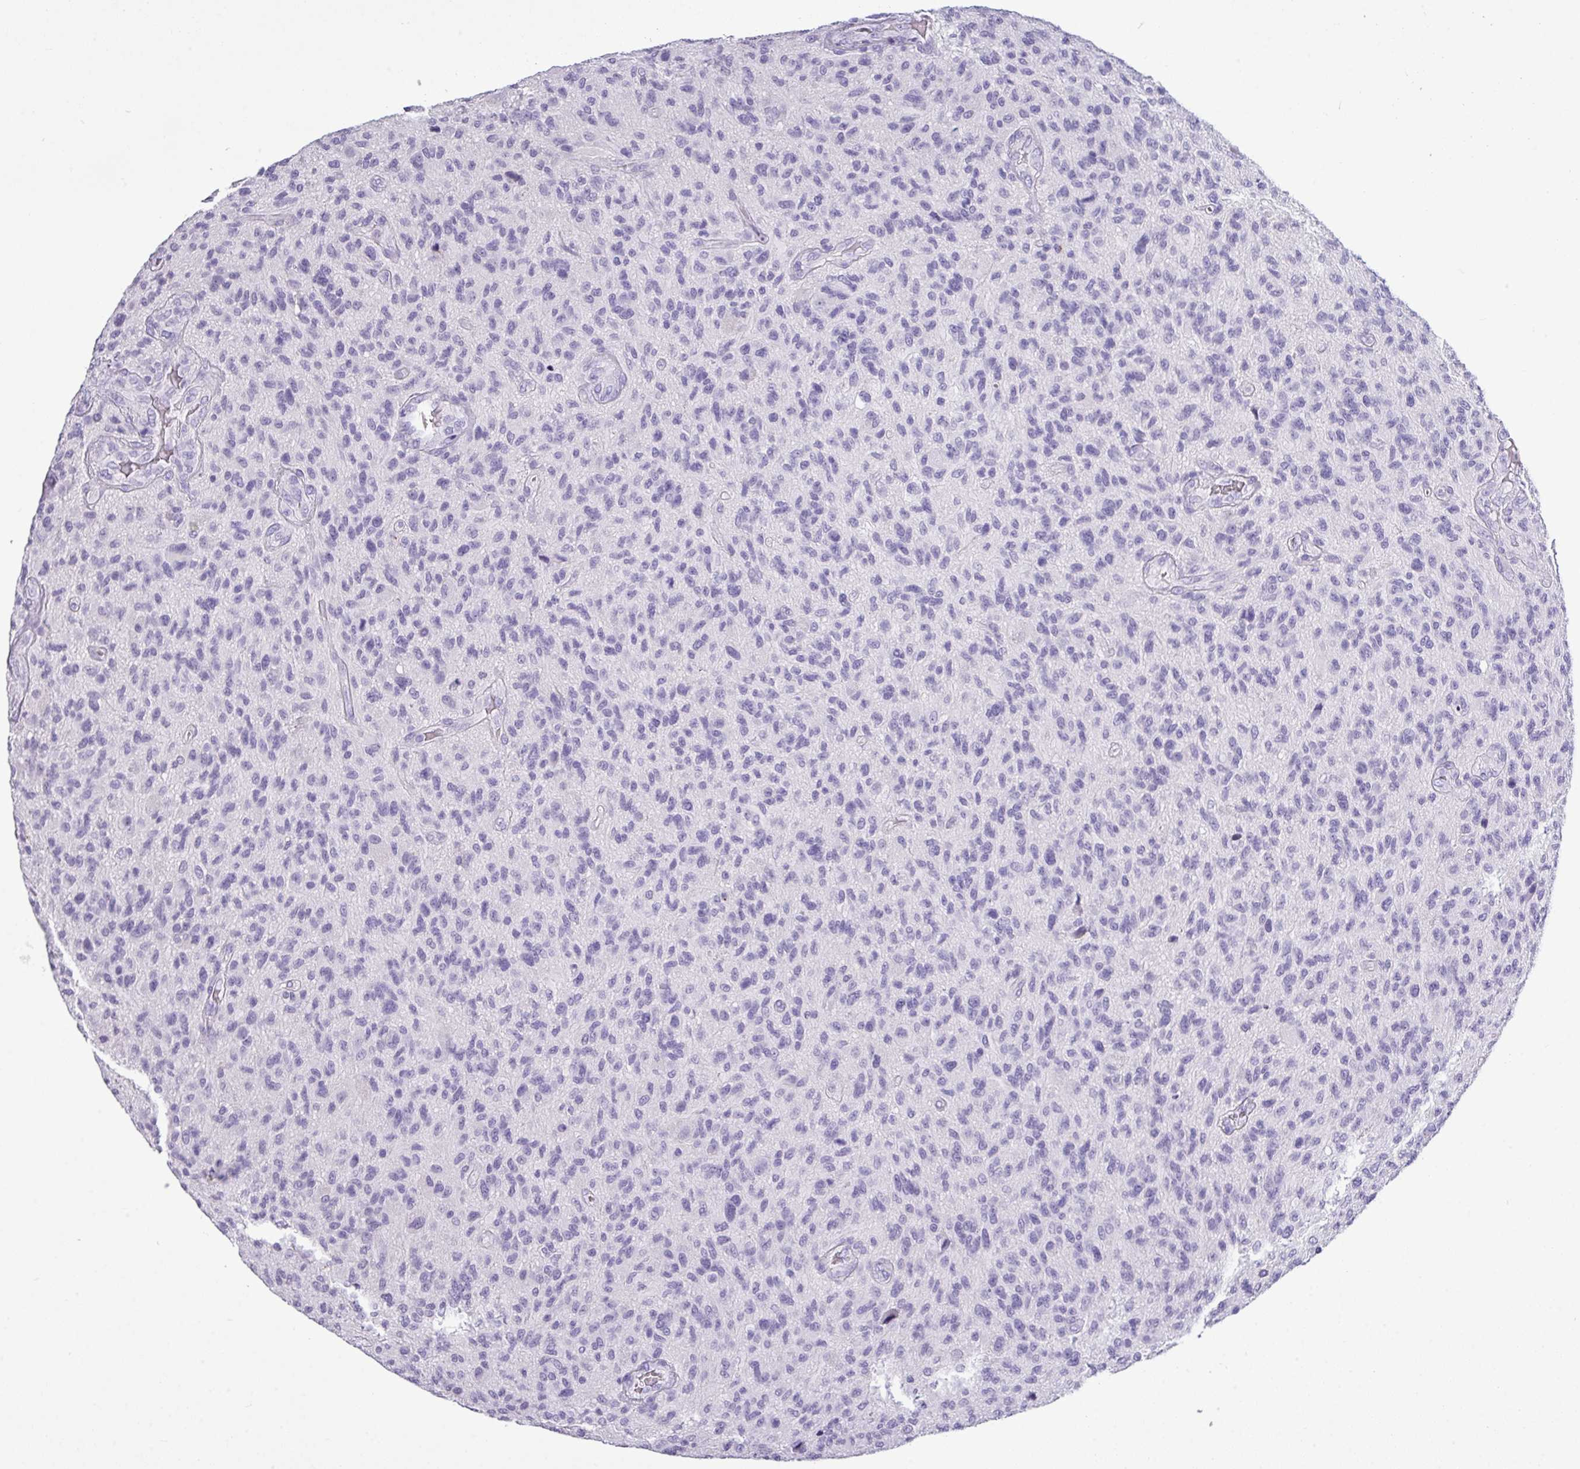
{"staining": {"intensity": "negative", "quantity": "none", "location": "none"}, "tissue": "glioma", "cell_type": "Tumor cells", "image_type": "cancer", "snomed": [{"axis": "morphology", "description": "Glioma, malignant, High grade"}, {"axis": "topography", "description": "Brain"}], "caption": "A histopathology image of human glioma is negative for staining in tumor cells.", "gene": "TMEM91", "patient": {"sex": "male", "age": 47}}